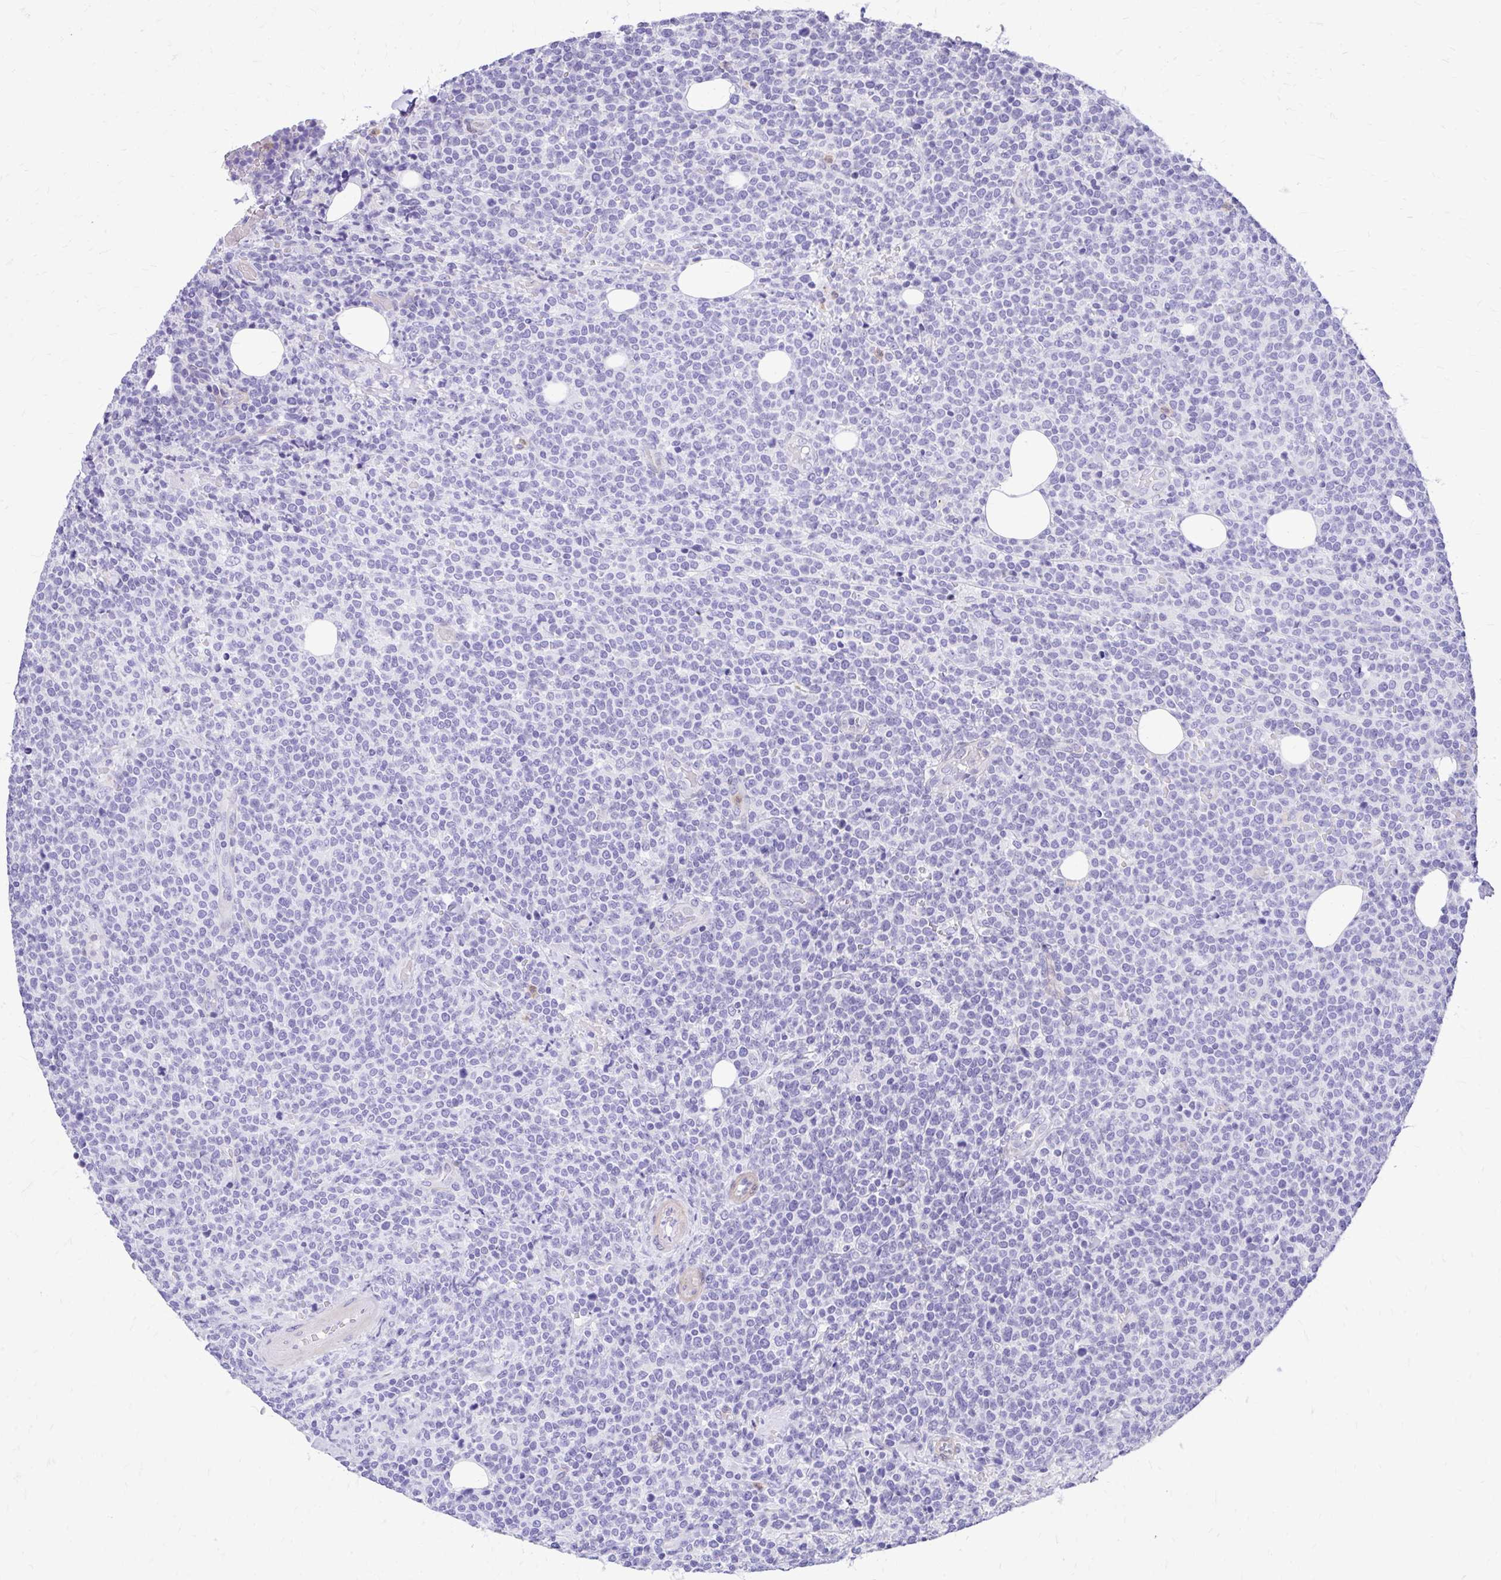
{"staining": {"intensity": "negative", "quantity": "none", "location": "none"}, "tissue": "lymphoma", "cell_type": "Tumor cells", "image_type": "cancer", "snomed": [{"axis": "morphology", "description": "Malignant lymphoma, non-Hodgkin's type, High grade"}, {"axis": "topography", "description": "Lymph node"}], "caption": "This is an IHC photomicrograph of human lymphoma. There is no positivity in tumor cells.", "gene": "ADAMTSL1", "patient": {"sex": "male", "age": 61}}